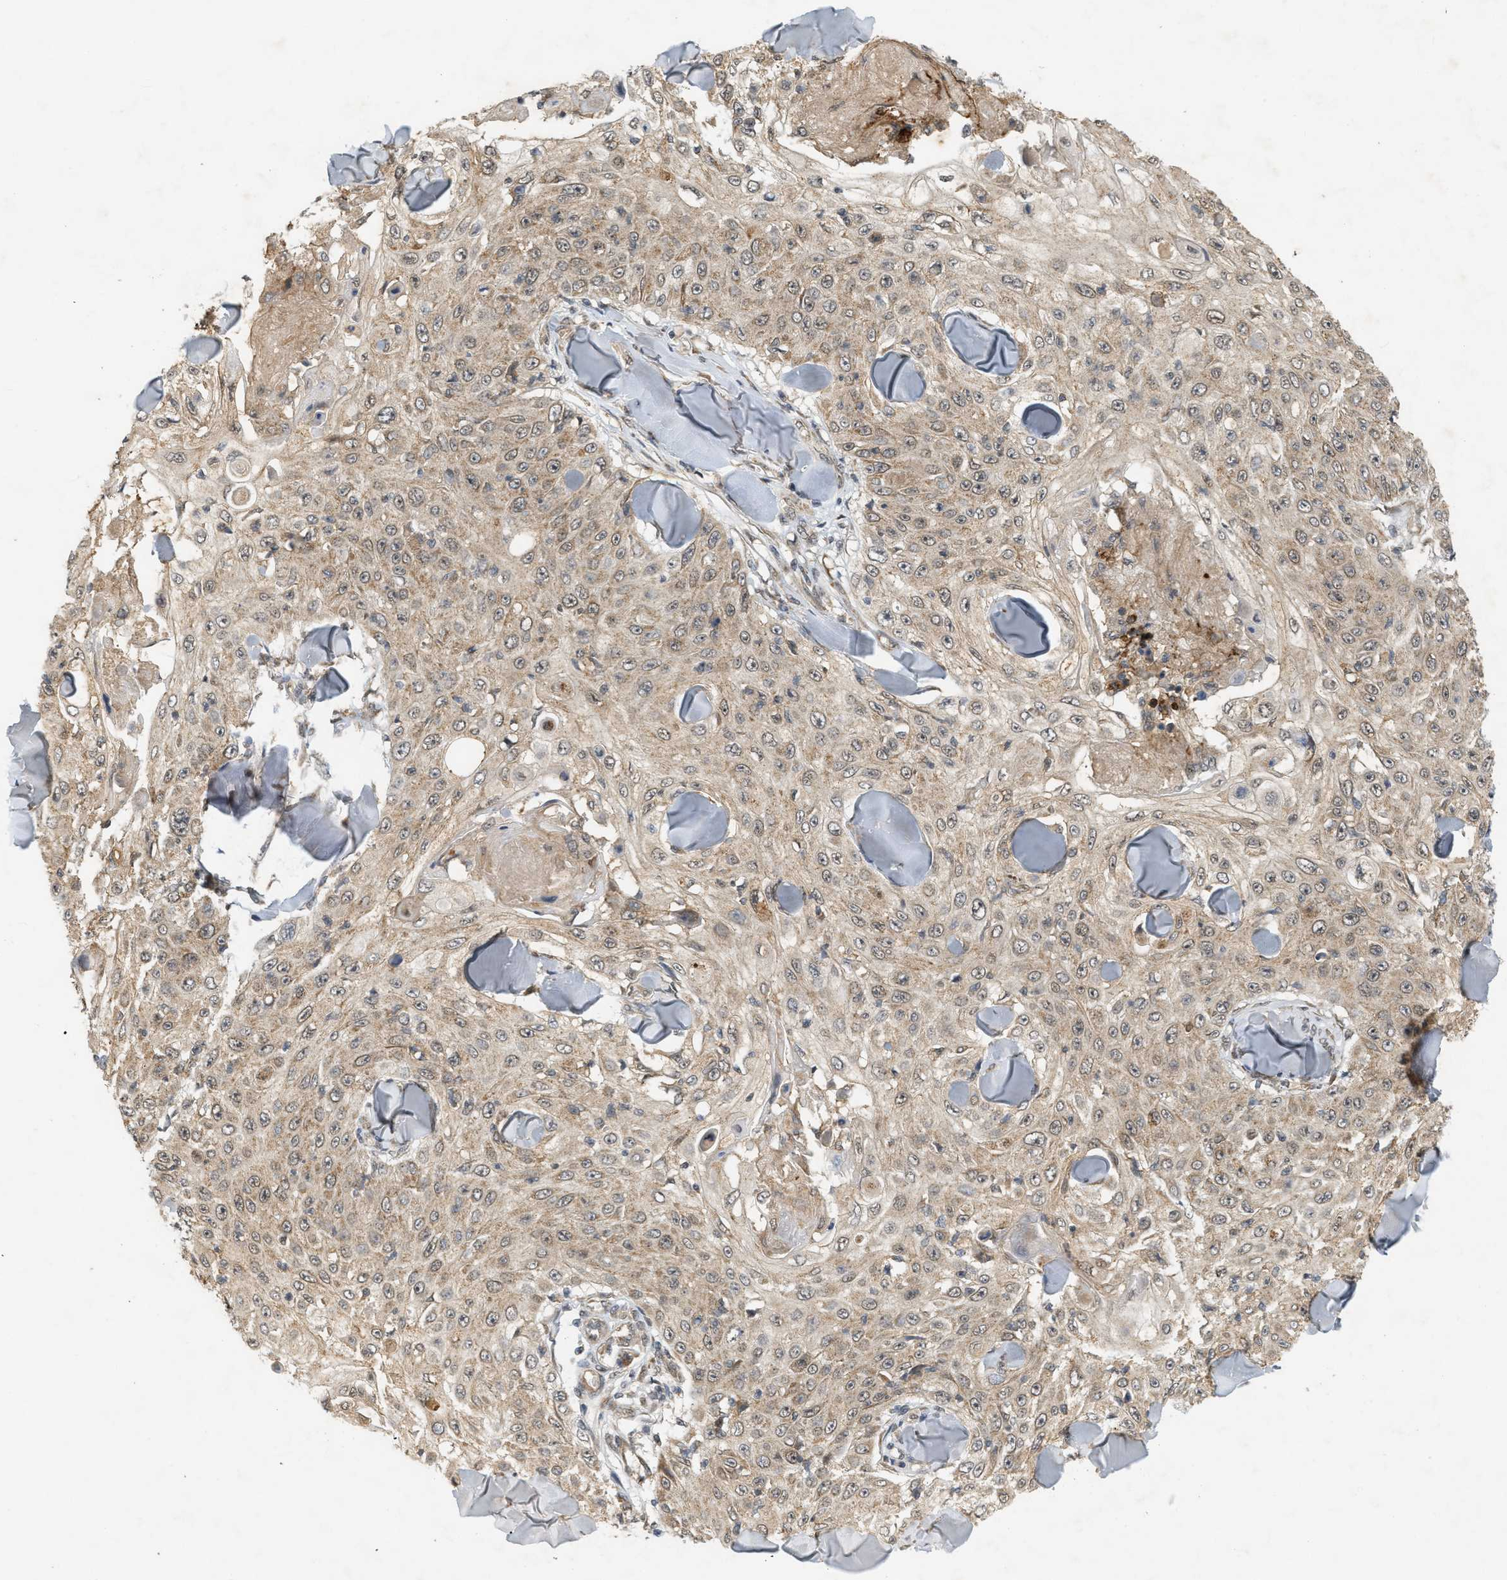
{"staining": {"intensity": "moderate", "quantity": ">75%", "location": "cytoplasmic/membranous"}, "tissue": "skin cancer", "cell_type": "Tumor cells", "image_type": "cancer", "snomed": [{"axis": "morphology", "description": "Squamous cell carcinoma, NOS"}, {"axis": "topography", "description": "Skin"}], "caption": "Tumor cells show moderate cytoplasmic/membranous positivity in approximately >75% of cells in squamous cell carcinoma (skin).", "gene": "PRKD1", "patient": {"sex": "male", "age": 86}}